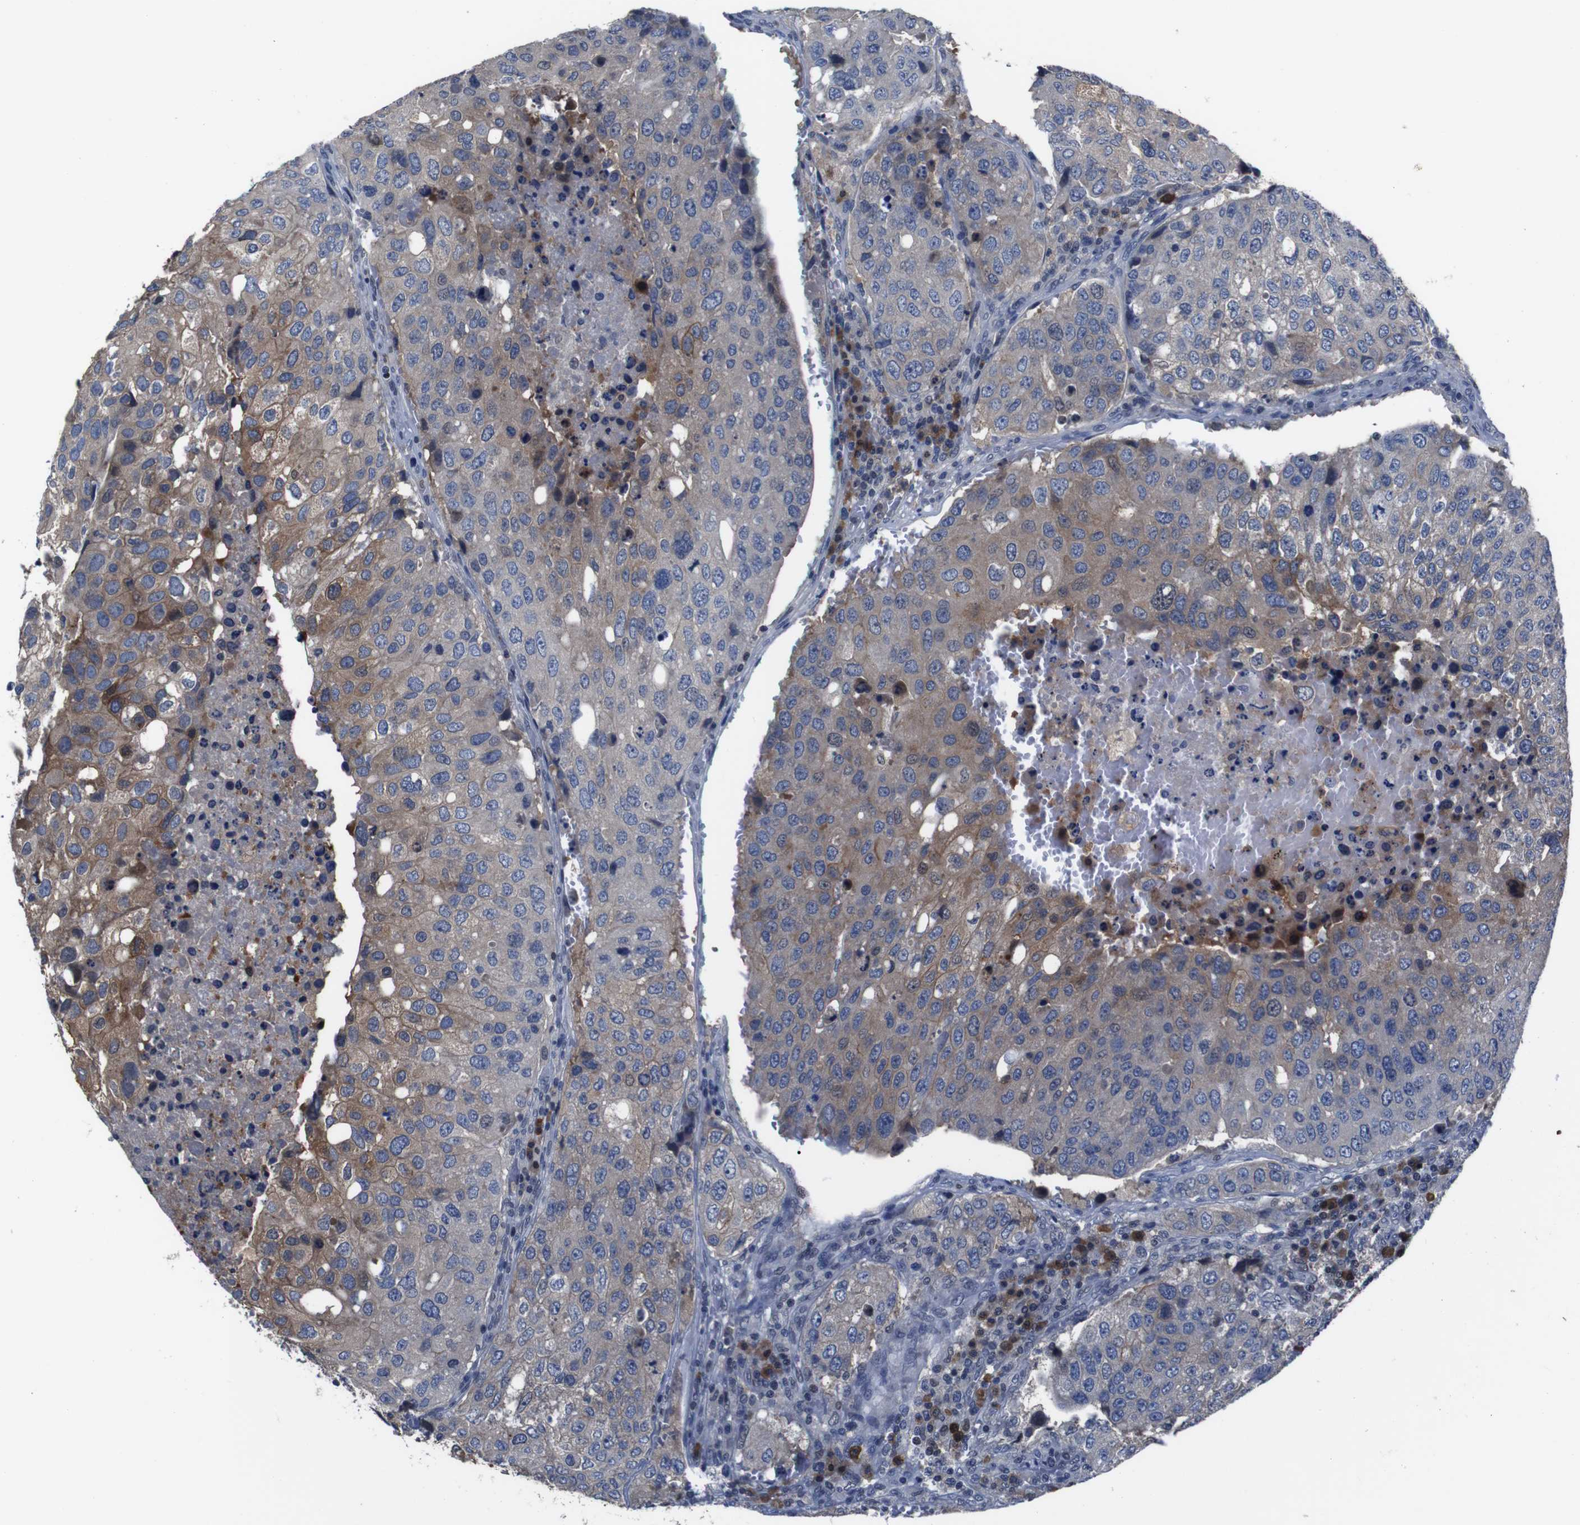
{"staining": {"intensity": "weak", "quantity": "25%-75%", "location": "cytoplasmic/membranous"}, "tissue": "urothelial cancer", "cell_type": "Tumor cells", "image_type": "cancer", "snomed": [{"axis": "morphology", "description": "Urothelial carcinoma, High grade"}, {"axis": "topography", "description": "Lymph node"}, {"axis": "topography", "description": "Urinary bladder"}], "caption": "Brown immunohistochemical staining in urothelial cancer exhibits weak cytoplasmic/membranous positivity in approximately 25%-75% of tumor cells.", "gene": "SEMA4B", "patient": {"sex": "male", "age": 51}}